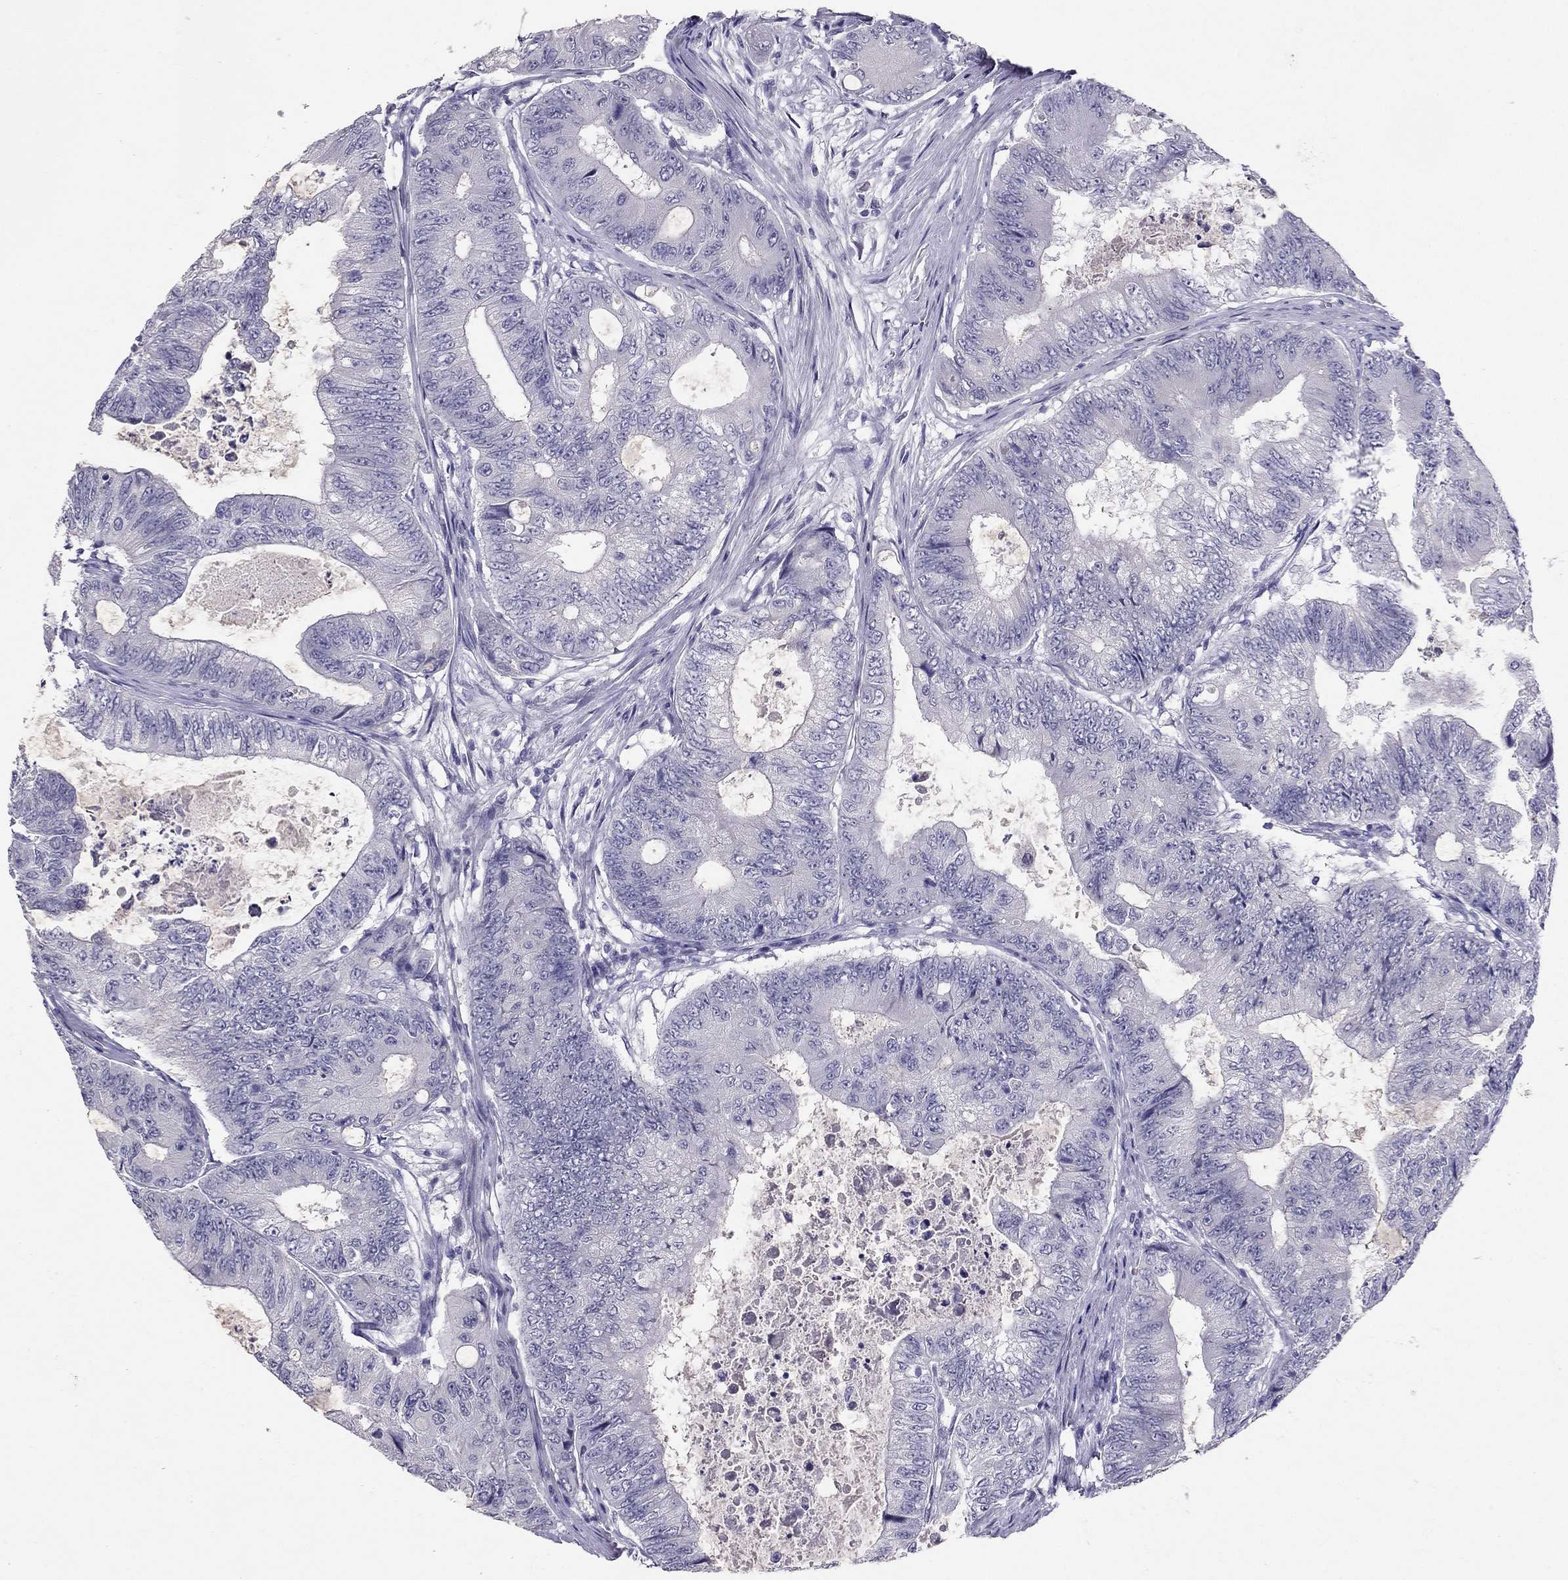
{"staining": {"intensity": "negative", "quantity": "none", "location": "none"}, "tissue": "colorectal cancer", "cell_type": "Tumor cells", "image_type": "cancer", "snomed": [{"axis": "morphology", "description": "Adenocarcinoma, NOS"}, {"axis": "topography", "description": "Colon"}], "caption": "A micrograph of colorectal cancer (adenocarcinoma) stained for a protein reveals no brown staining in tumor cells.", "gene": "RHO", "patient": {"sex": "female", "age": 48}}